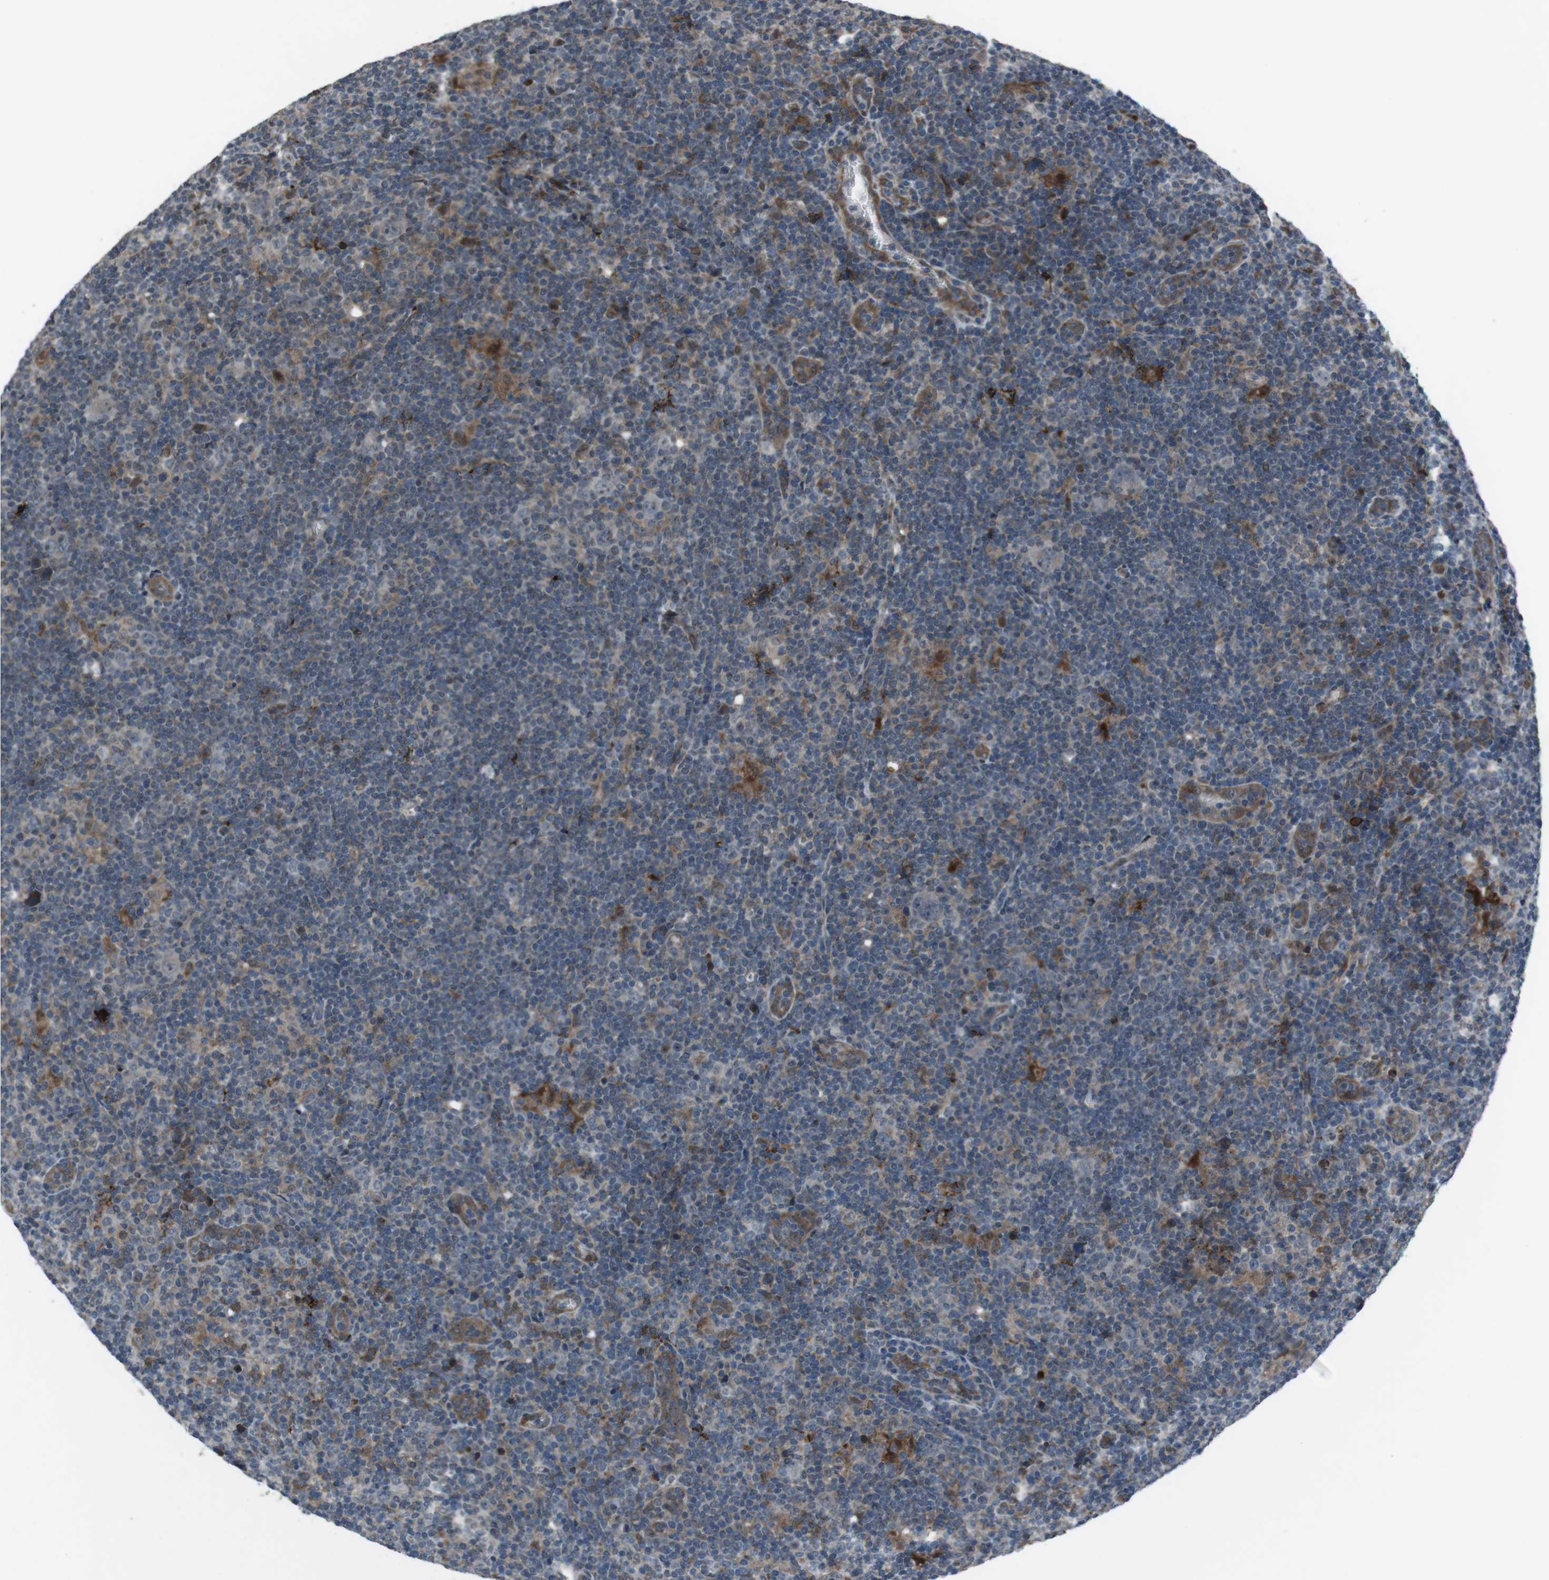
{"staining": {"intensity": "moderate", "quantity": "25%-75%", "location": "cytoplasmic/membranous"}, "tissue": "lymphoma", "cell_type": "Tumor cells", "image_type": "cancer", "snomed": [{"axis": "morphology", "description": "Hodgkin's disease, NOS"}, {"axis": "topography", "description": "Lymph node"}], "caption": "Lymphoma stained for a protein (brown) reveals moderate cytoplasmic/membranous positive positivity in about 25%-75% of tumor cells.", "gene": "GDF10", "patient": {"sex": "female", "age": 57}}